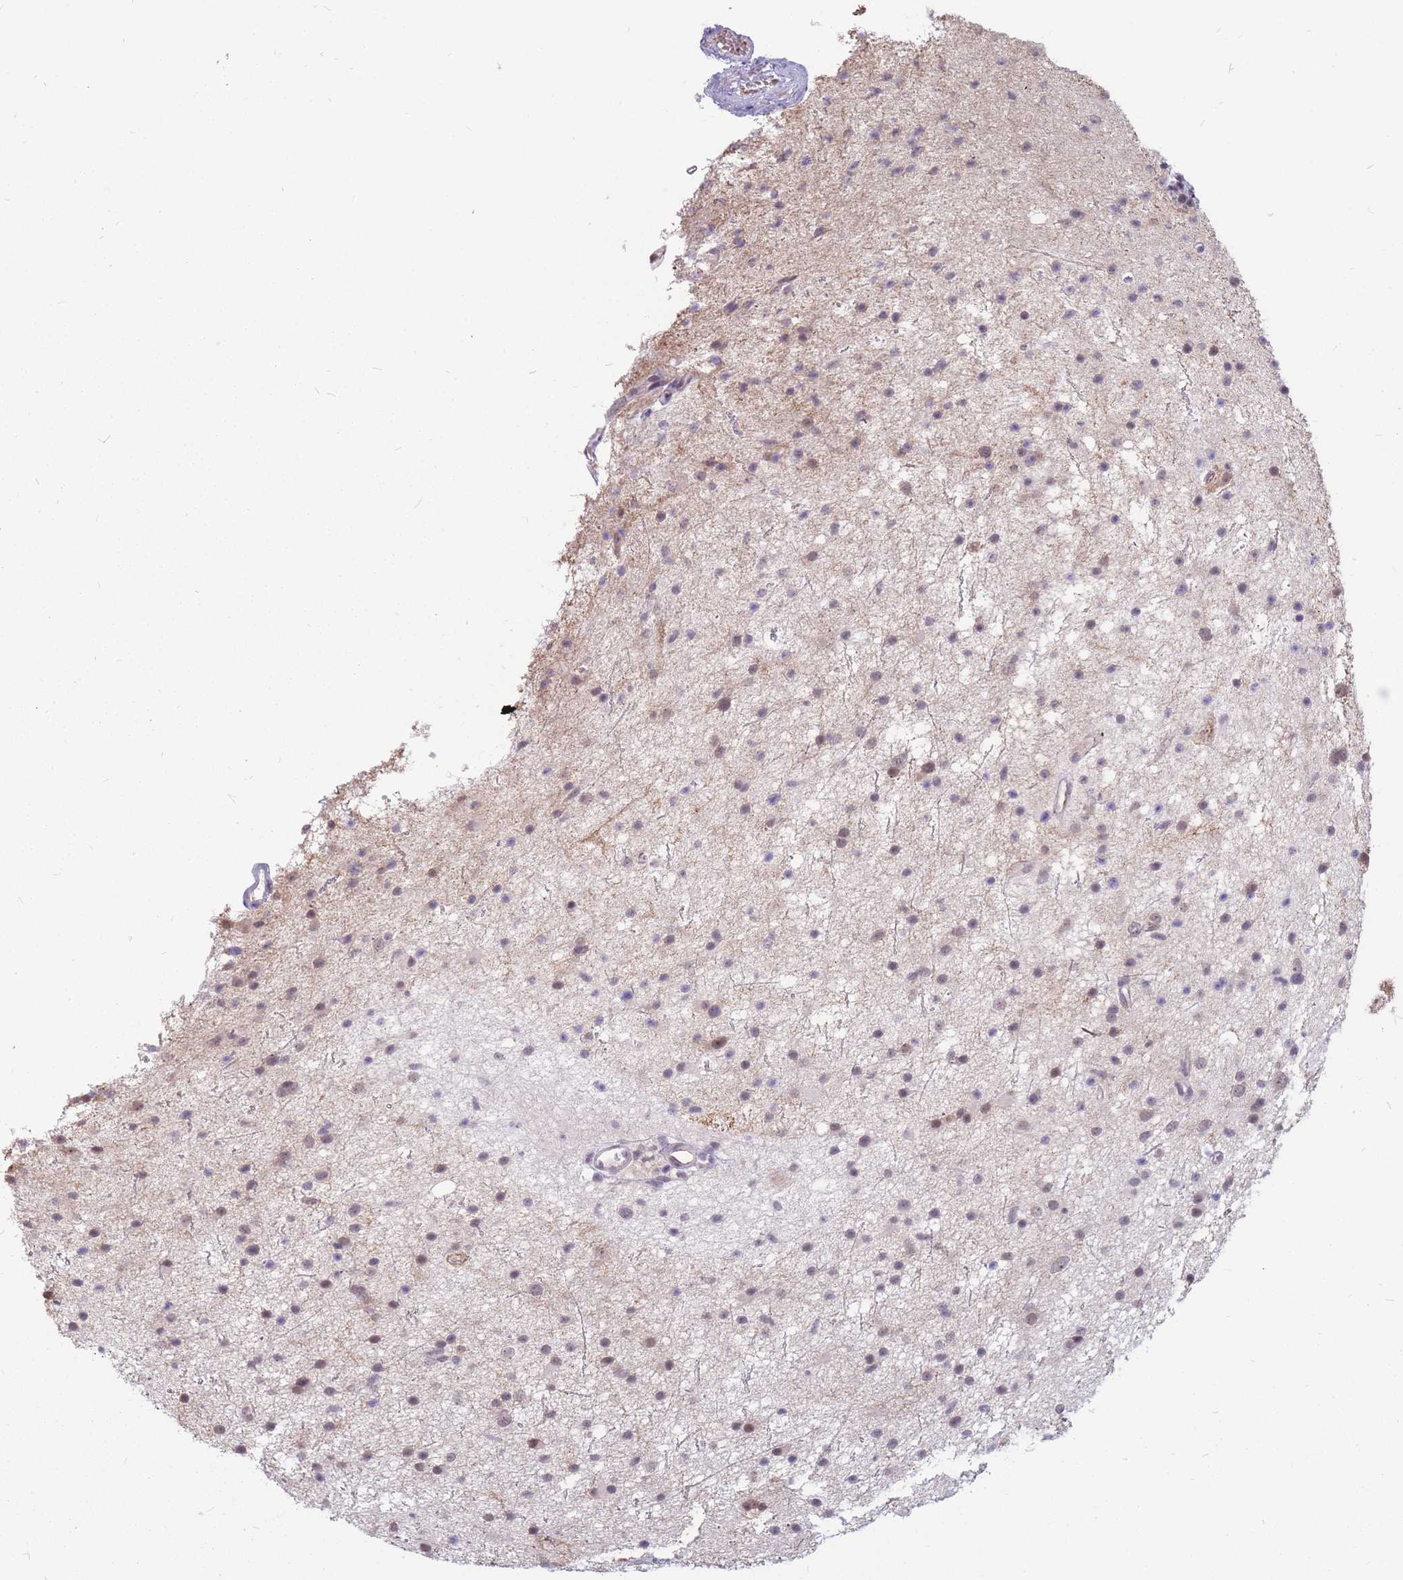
{"staining": {"intensity": "weak", "quantity": "<25%", "location": "nuclear"}, "tissue": "glioma", "cell_type": "Tumor cells", "image_type": "cancer", "snomed": [{"axis": "morphology", "description": "Glioma, malignant, Low grade"}, {"axis": "topography", "description": "Cerebral cortex"}], "caption": "The immunohistochemistry photomicrograph has no significant positivity in tumor cells of glioma tissue.", "gene": "ADD2", "patient": {"sex": "female", "age": 39}}